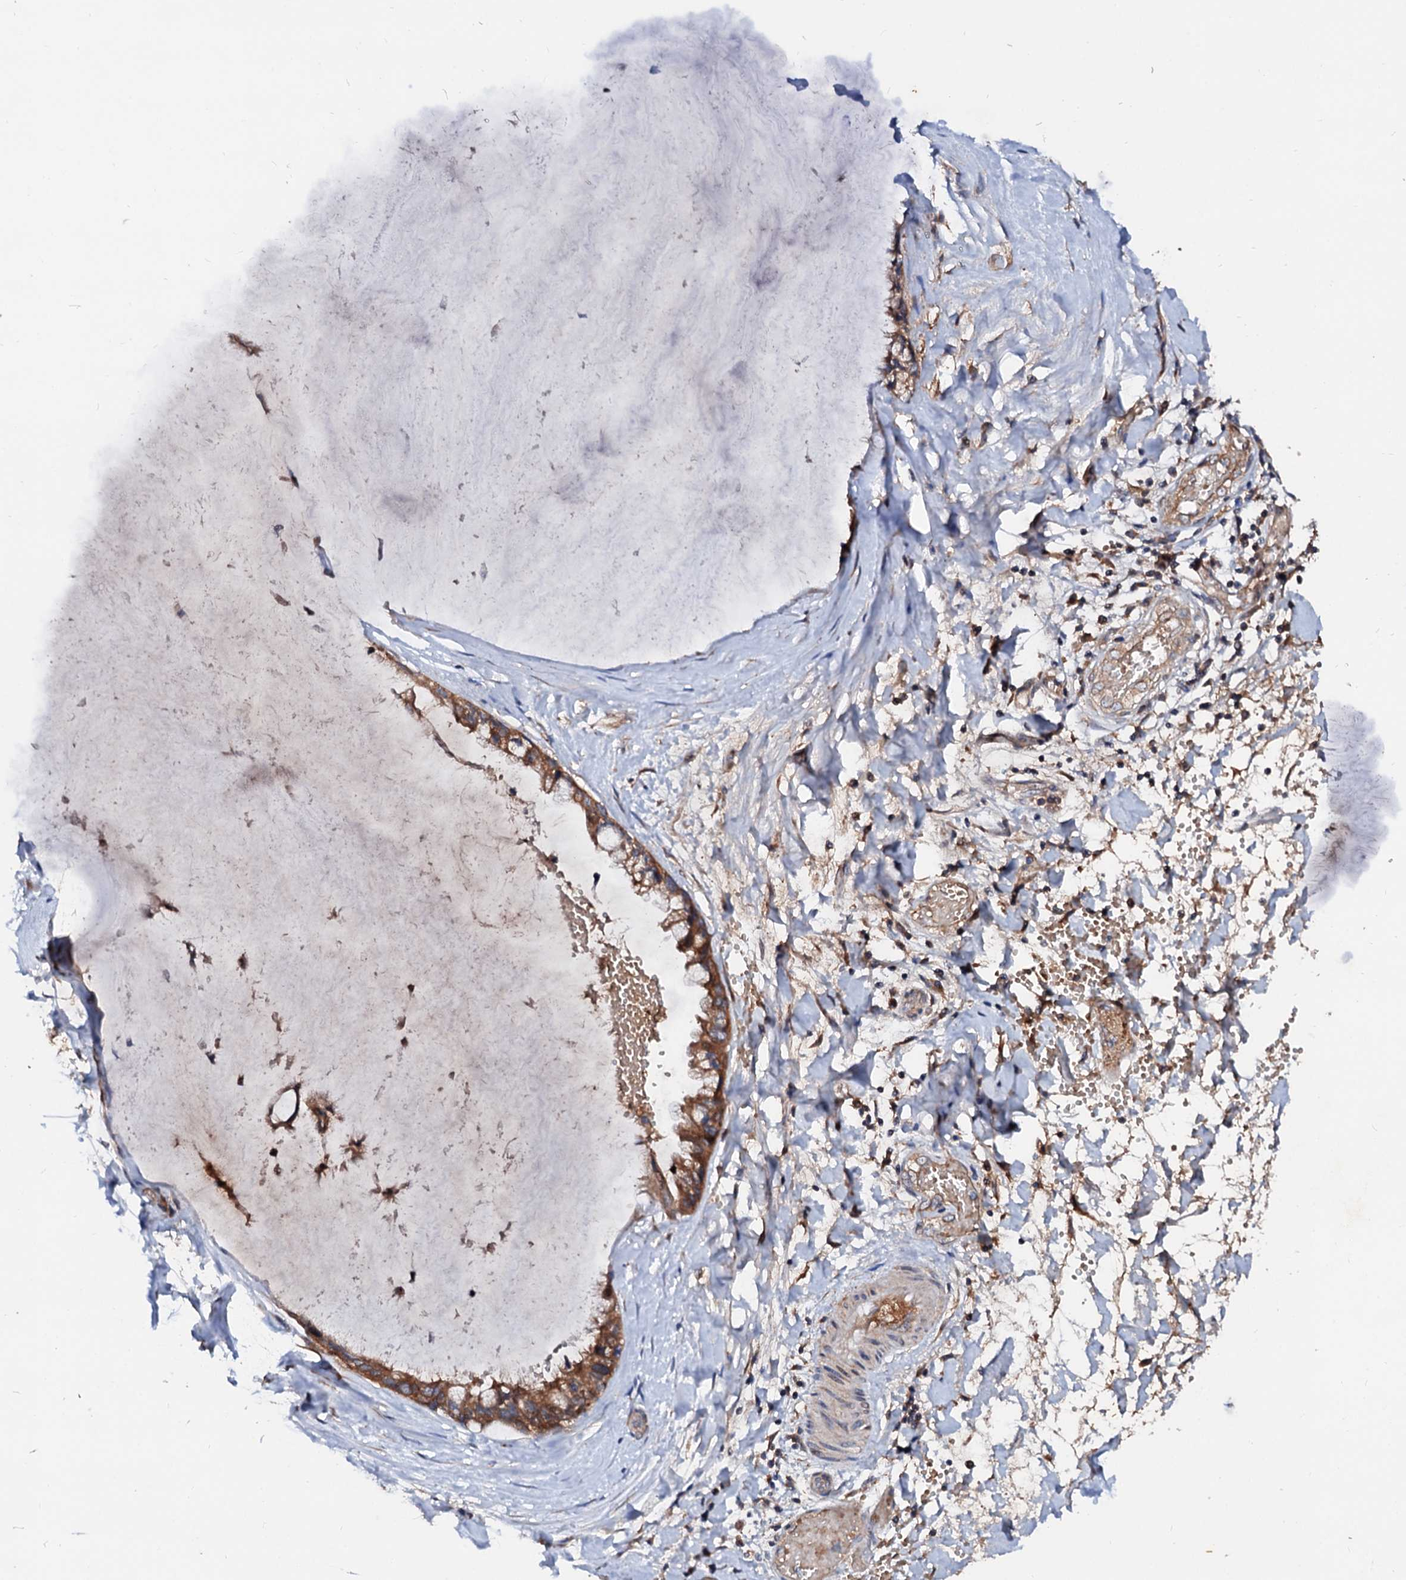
{"staining": {"intensity": "moderate", "quantity": ">75%", "location": "cytoplasmic/membranous"}, "tissue": "ovarian cancer", "cell_type": "Tumor cells", "image_type": "cancer", "snomed": [{"axis": "morphology", "description": "Cystadenocarcinoma, mucinous, NOS"}, {"axis": "topography", "description": "Ovary"}], "caption": "Protein expression by immunohistochemistry exhibits moderate cytoplasmic/membranous positivity in about >75% of tumor cells in ovarian cancer (mucinous cystadenocarcinoma).", "gene": "EXTL1", "patient": {"sex": "female", "age": 39}}